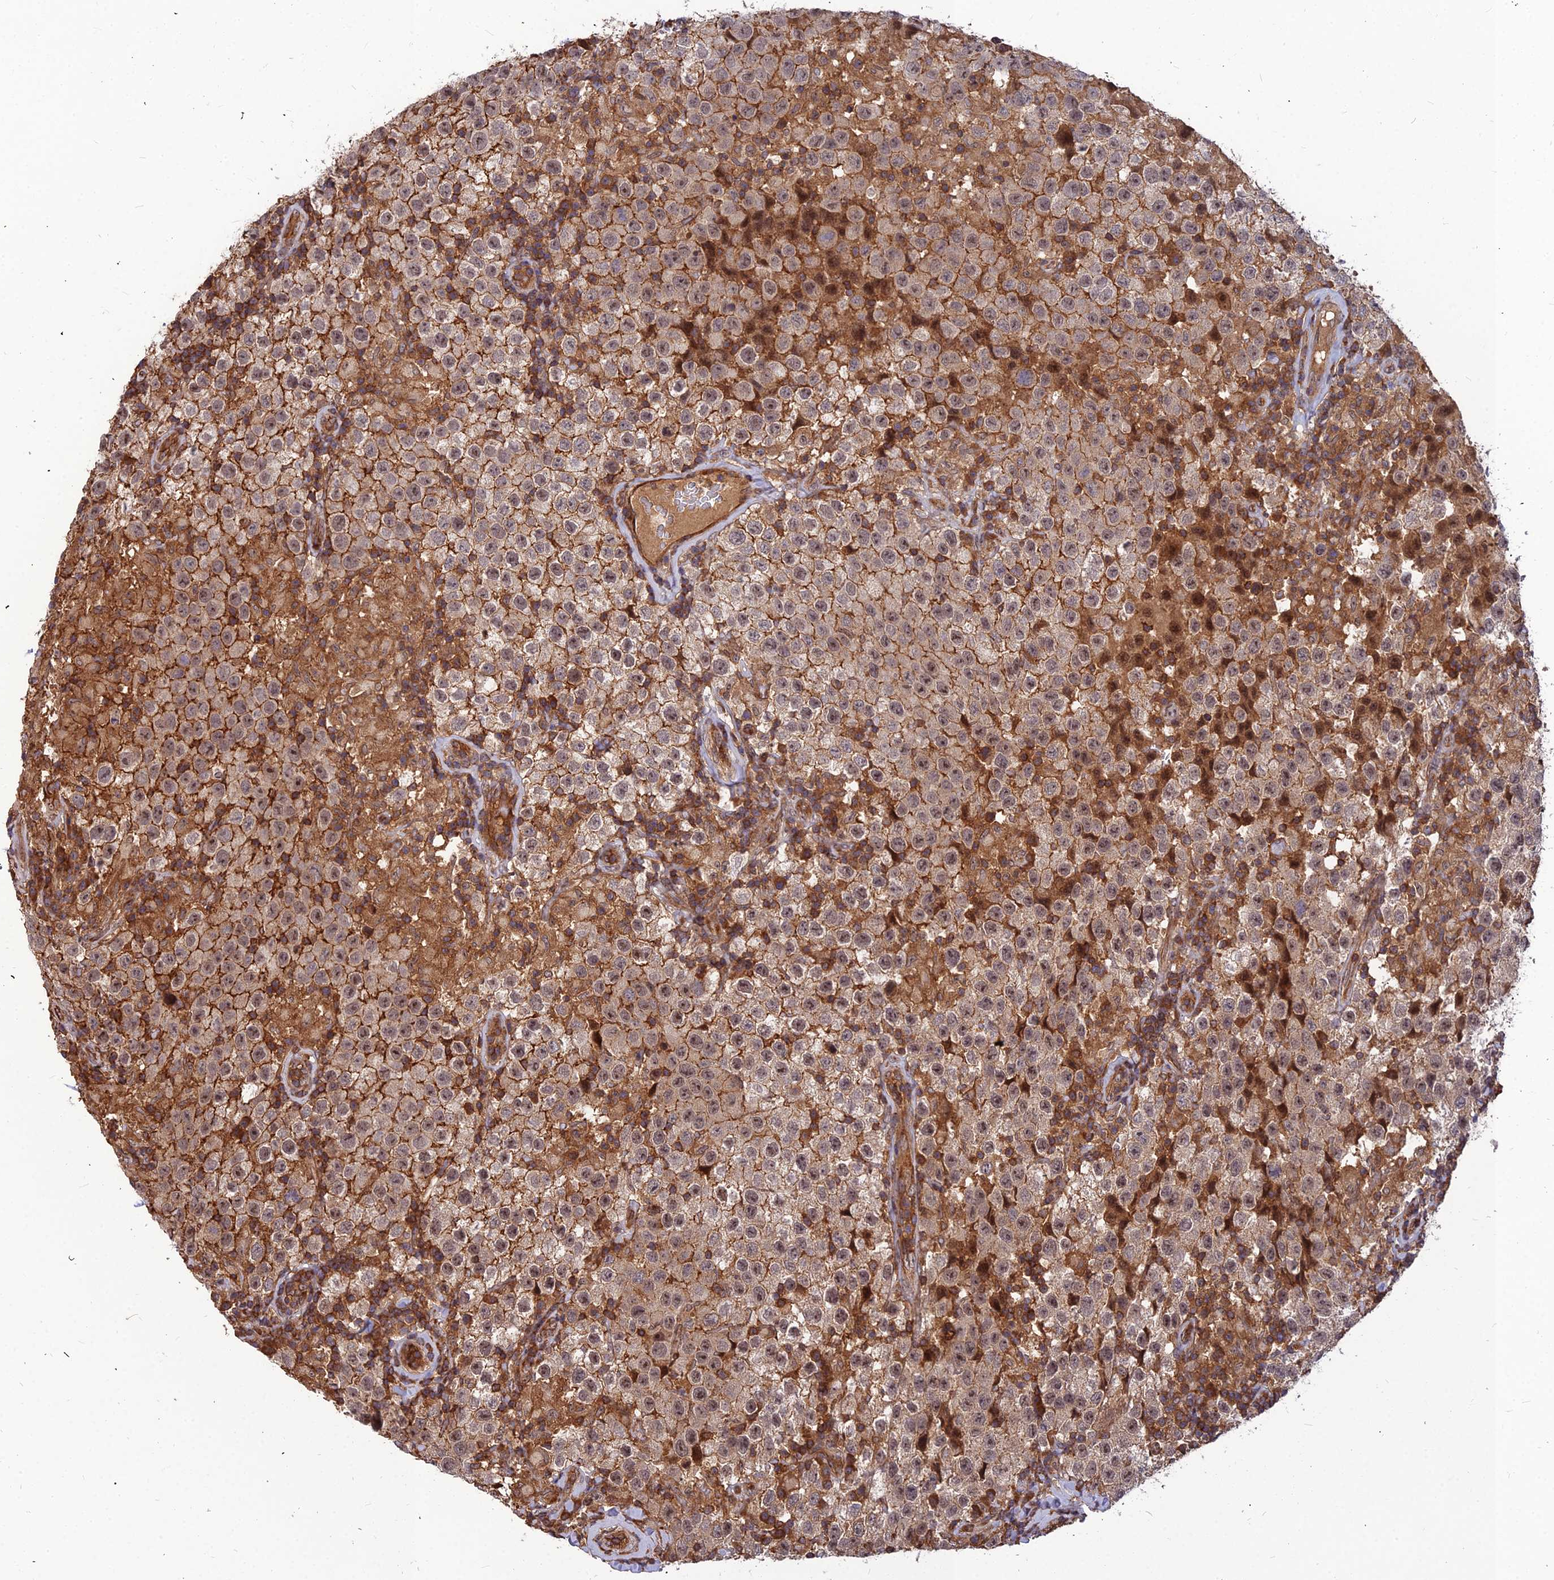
{"staining": {"intensity": "weak", "quantity": ">75%", "location": "cytoplasmic/membranous,nuclear"}, "tissue": "testis cancer", "cell_type": "Tumor cells", "image_type": "cancer", "snomed": [{"axis": "morphology", "description": "Seminoma, NOS"}, {"axis": "morphology", "description": "Carcinoma, Embryonal, NOS"}, {"axis": "topography", "description": "Testis"}], "caption": "A brown stain shows weak cytoplasmic/membranous and nuclear positivity of a protein in testis cancer tumor cells.", "gene": "ZNF467", "patient": {"sex": "male", "age": 41}}